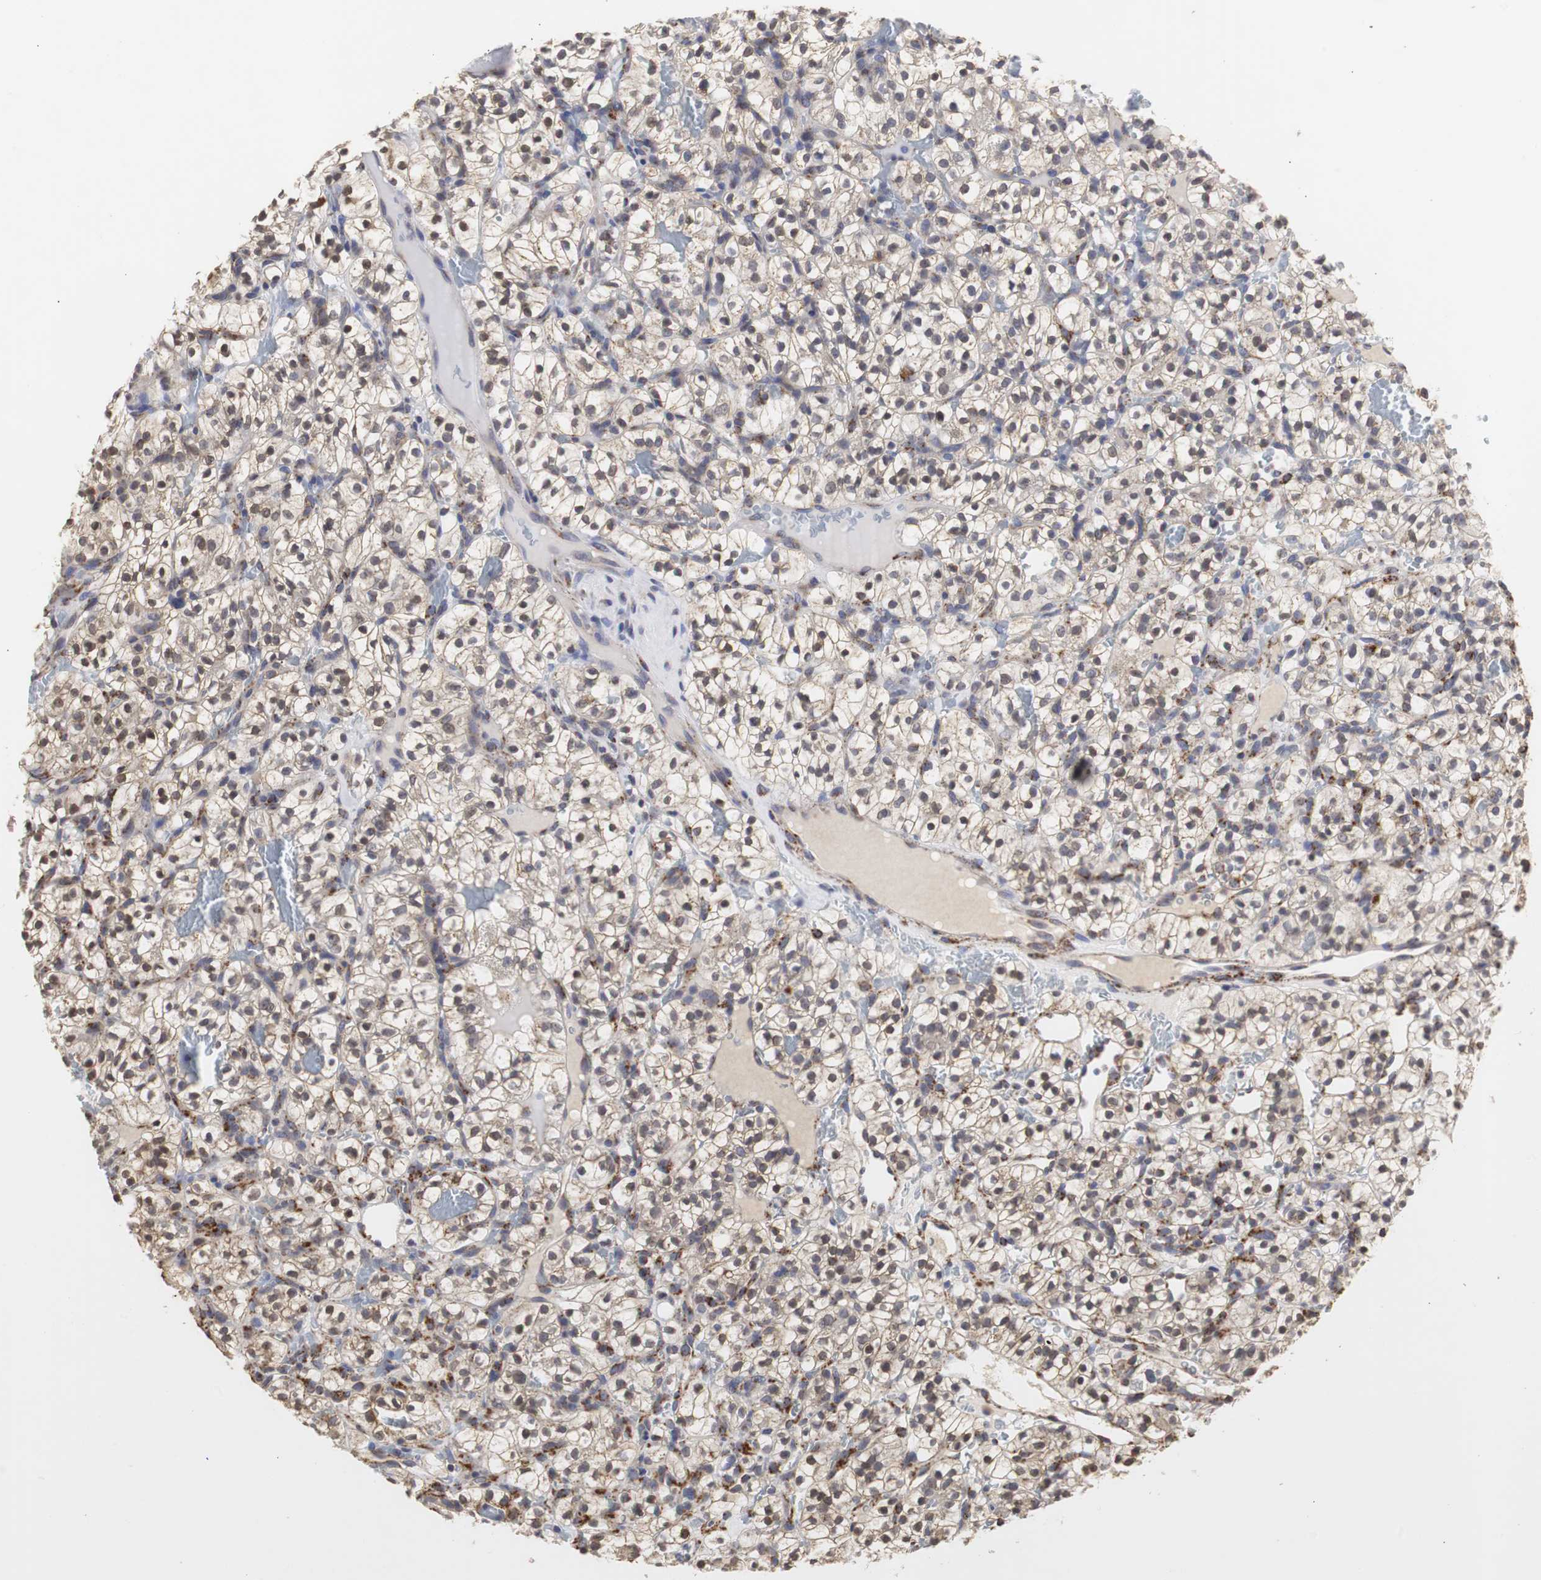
{"staining": {"intensity": "strong", "quantity": "<25%", "location": "cytoplasmic/membranous"}, "tissue": "renal cancer", "cell_type": "Tumor cells", "image_type": "cancer", "snomed": [{"axis": "morphology", "description": "Adenocarcinoma, NOS"}, {"axis": "topography", "description": "Kidney"}], "caption": "Protein expression analysis of human renal cancer (adenocarcinoma) reveals strong cytoplasmic/membranous positivity in about <25% of tumor cells. The protein of interest is shown in brown color, while the nuclei are stained blue.", "gene": "HSD17B10", "patient": {"sex": "female", "age": 57}}